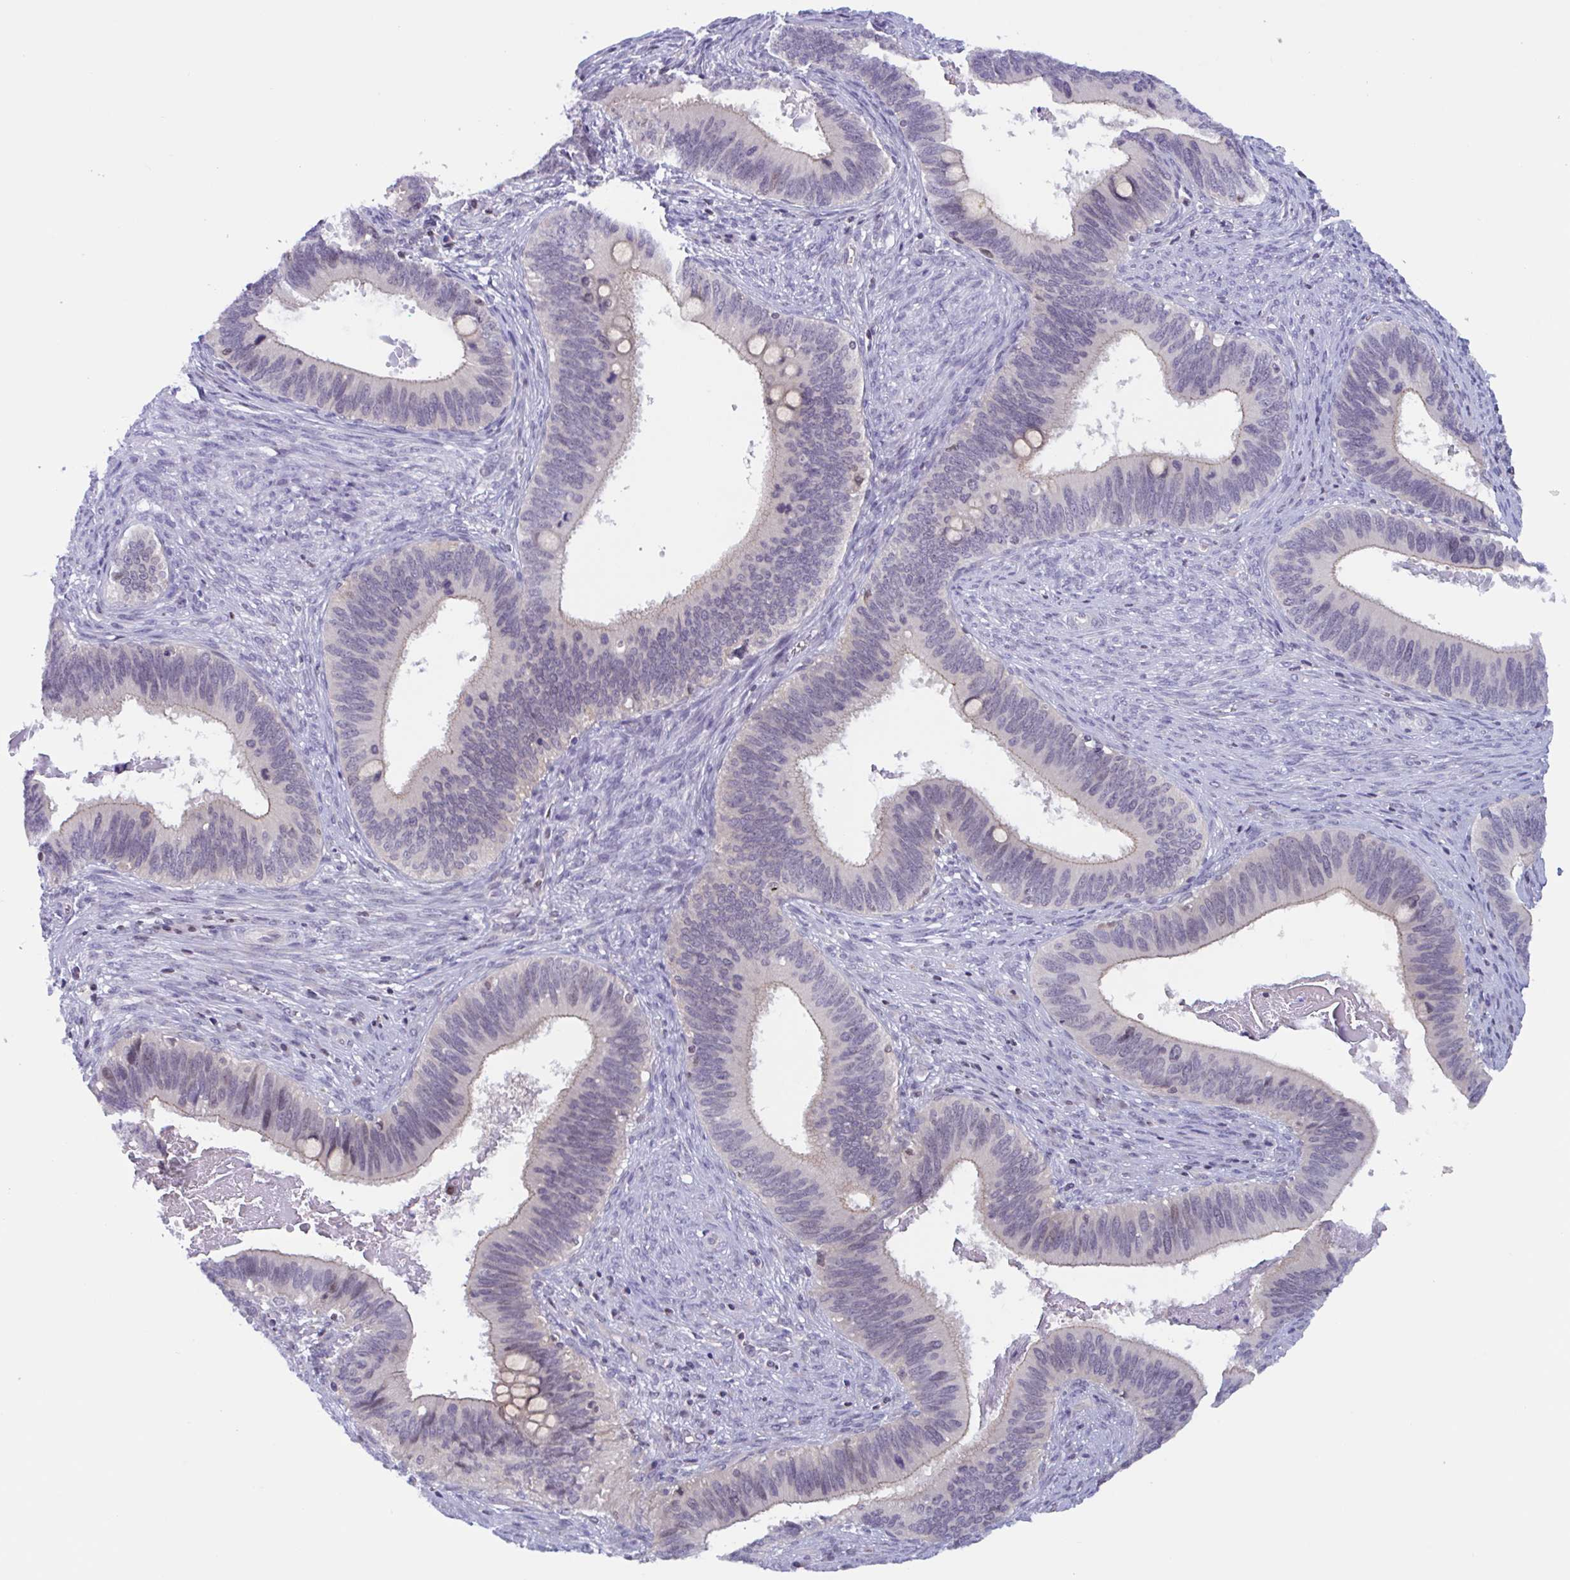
{"staining": {"intensity": "negative", "quantity": "none", "location": "none"}, "tissue": "cervical cancer", "cell_type": "Tumor cells", "image_type": "cancer", "snomed": [{"axis": "morphology", "description": "Adenocarcinoma, NOS"}, {"axis": "topography", "description": "Cervix"}], "caption": "A high-resolution micrograph shows immunohistochemistry (IHC) staining of cervical adenocarcinoma, which reveals no significant positivity in tumor cells.", "gene": "SNX11", "patient": {"sex": "female", "age": 42}}